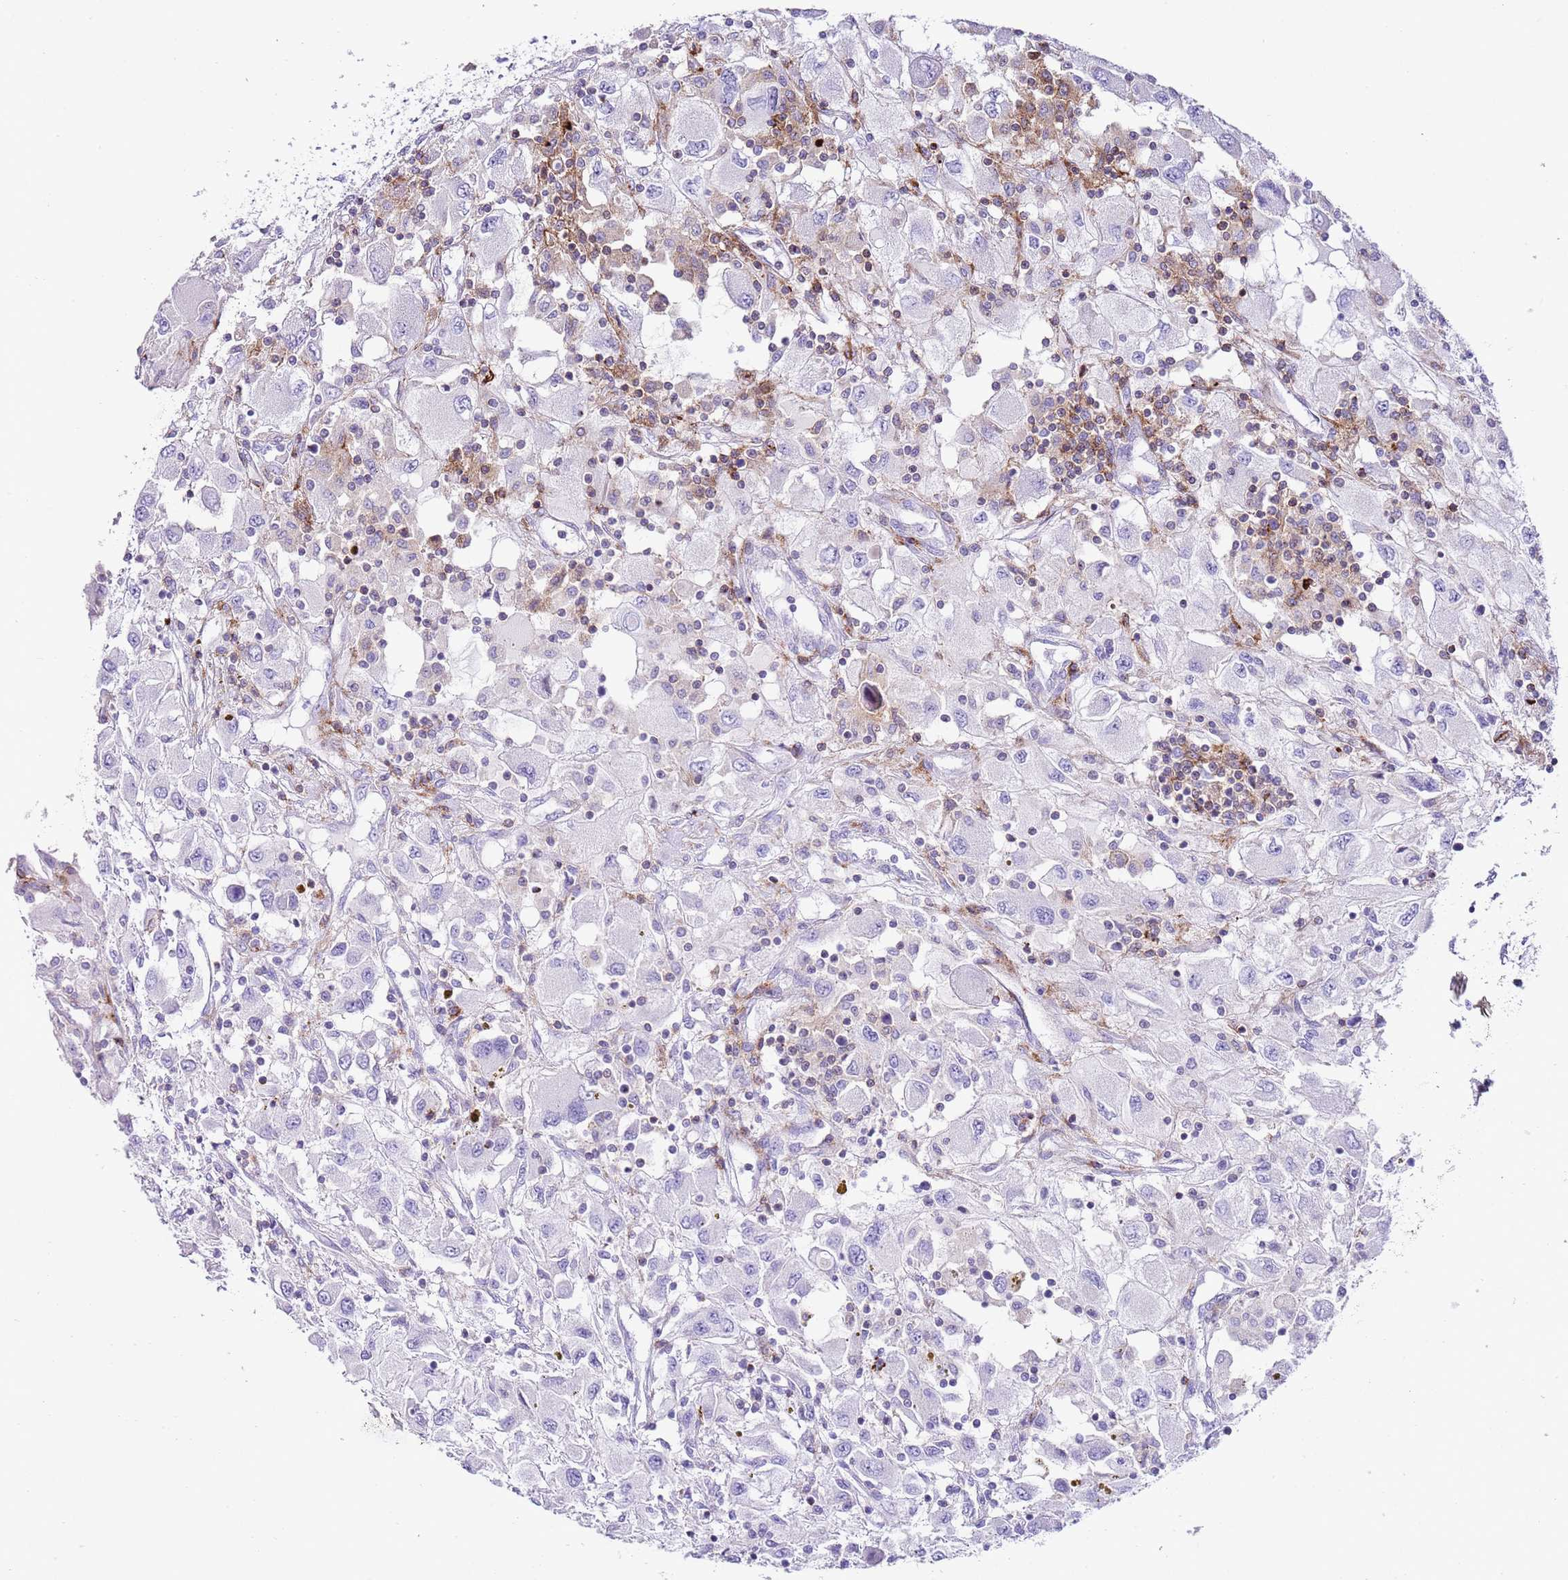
{"staining": {"intensity": "negative", "quantity": "none", "location": "none"}, "tissue": "renal cancer", "cell_type": "Tumor cells", "image_type": "cancer", "snomed": [{"axis": "morphology", "description": "Adenocarcinoma, NOS"}, {"axis": "topography", "description": "Kidney"}], "caption": "A micrograph of renal cancer (adenocarcinoma) stained for a protein exhibits no brown staining in tumor cells.", "gene": "ALDH3A1", "patient": {"sex": "female", "age": 67}}